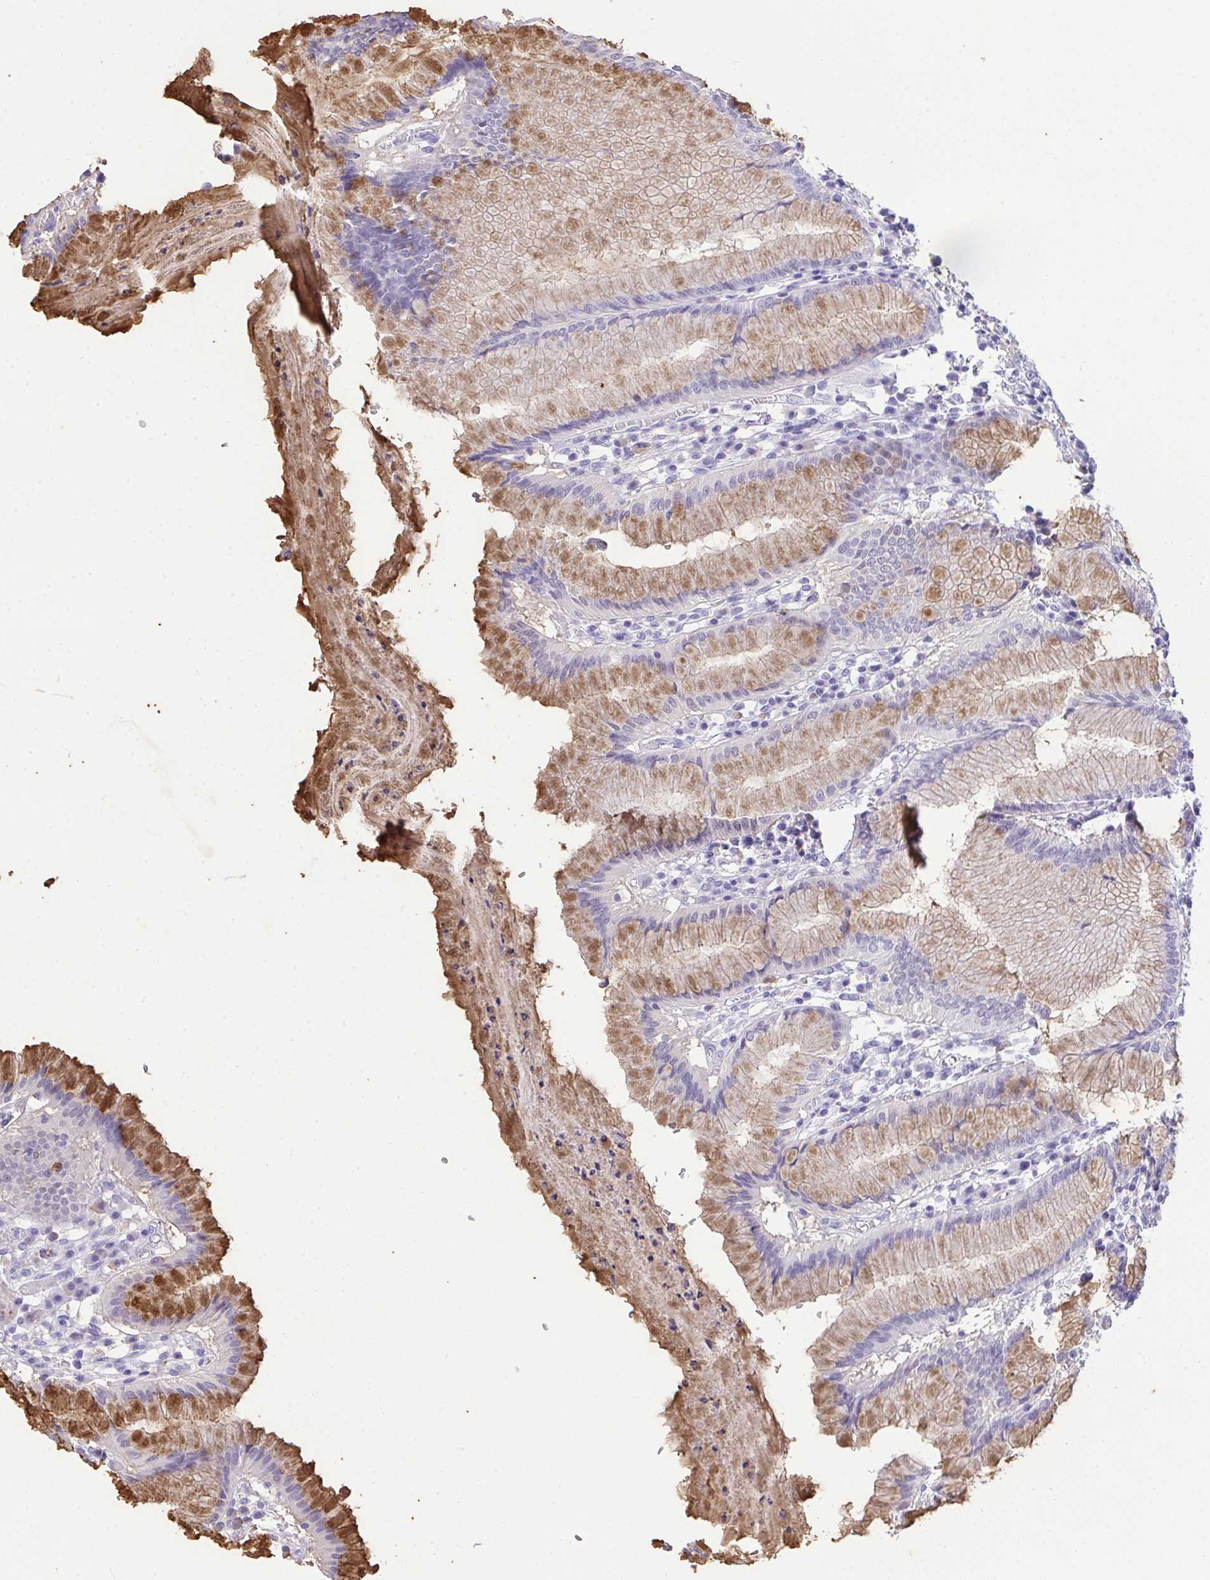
{"staining": {"intensity": "moderate", "quantity": "25%-75%", "location": "cytoplasmic/membranous"}, "tissue": "stomach", "cell_type": "Glandular cells", "image_type": "normal", "snomed": [{"axis": "morphology", "description": "Normal tissue, NOS"}, {"axis": "topography", "description": "Stomach"}], "caption": "Glandular cells exhibit medium levels of moderate cytoplasmic/membranous expression in about 25%-75% of cells in unremarkable human stomach.", "gene": "AKR1D1", "patient": {"sex": "male", "age": 55}}